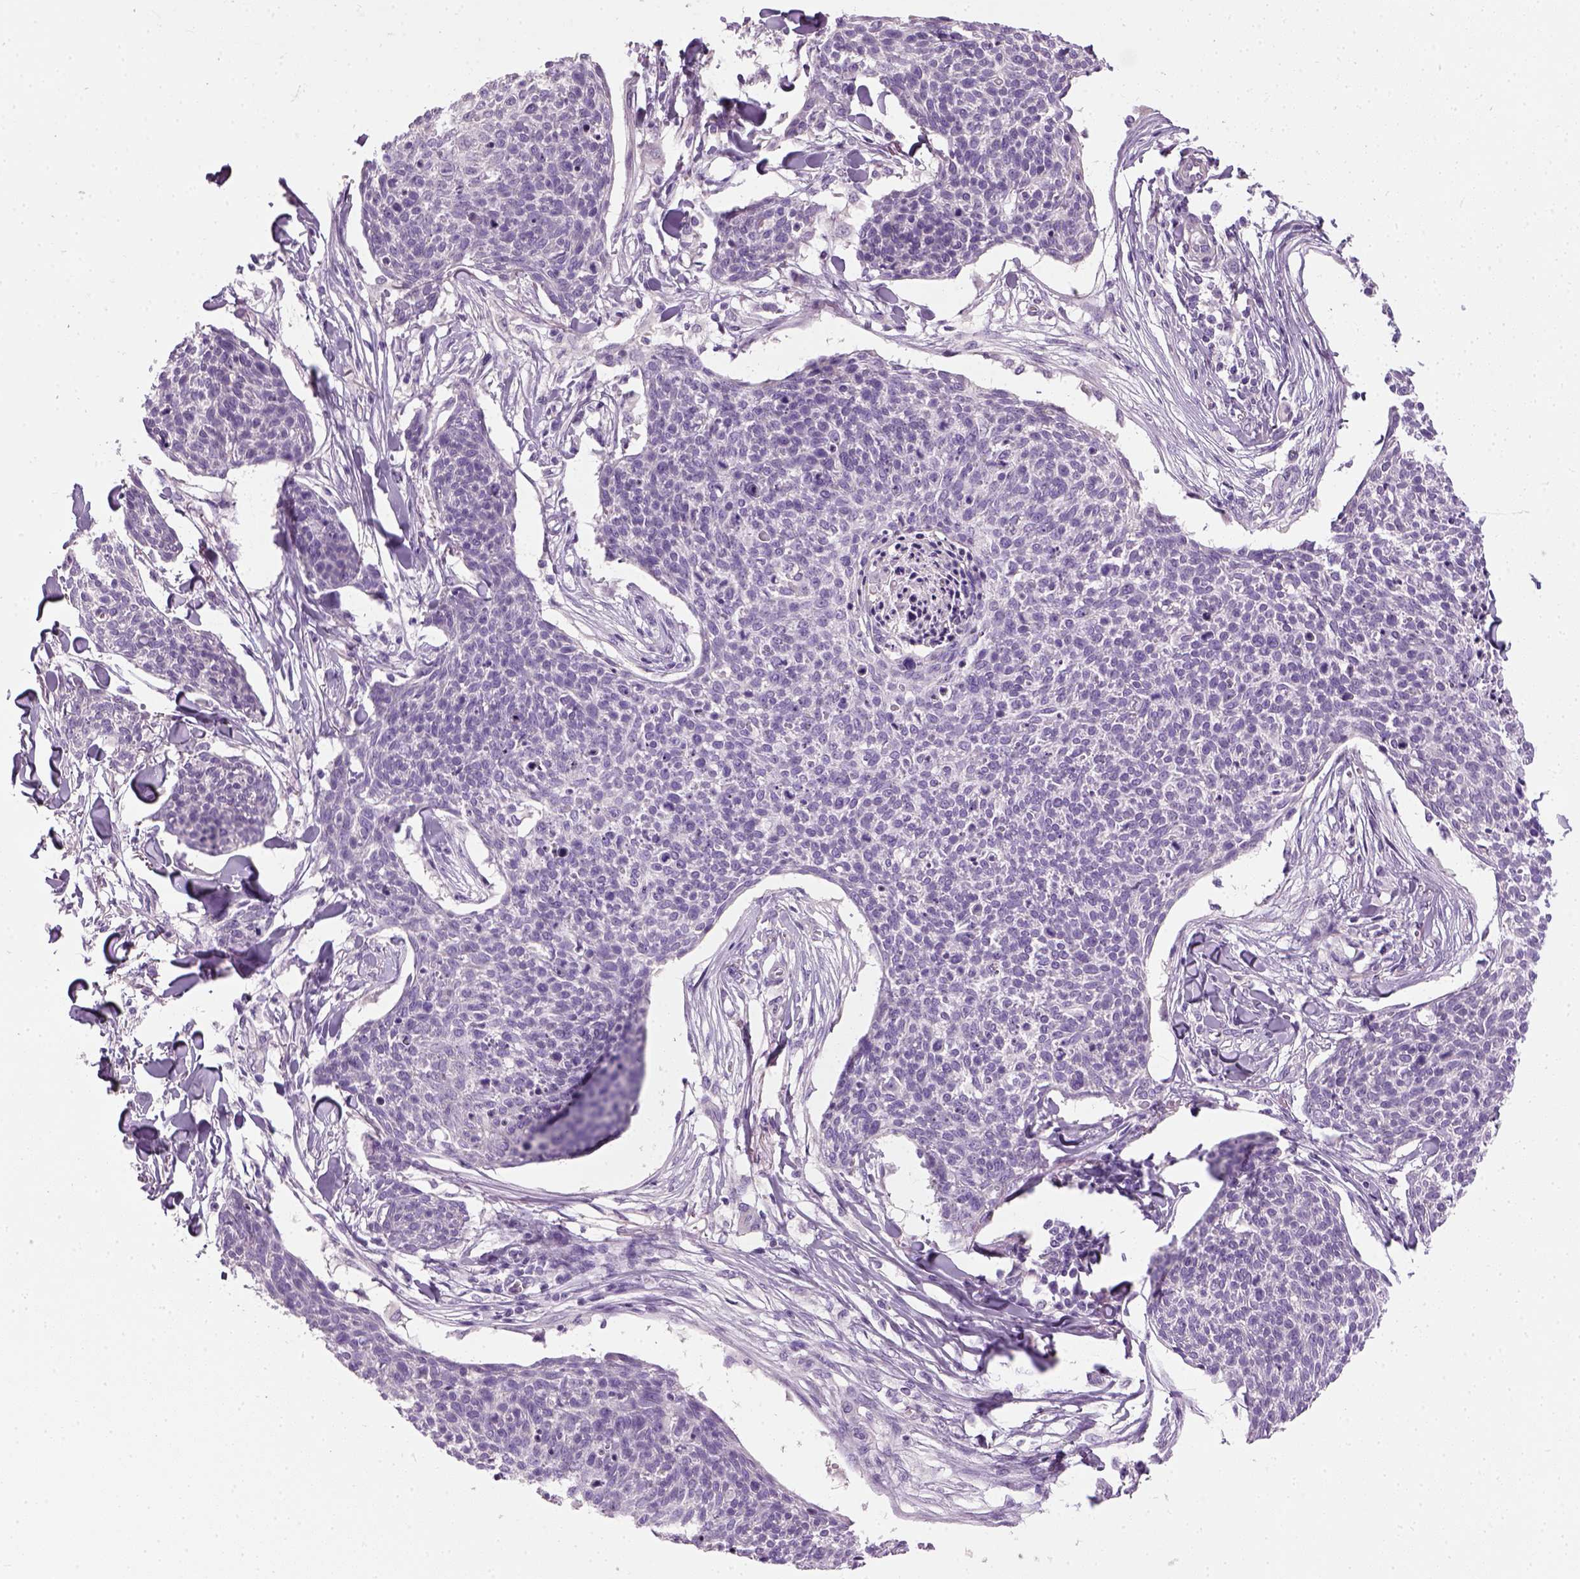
{"staining": {"intensity": "negative", "quantity": "none", "location": "none"}, "tissue": "skin cancer", "cell_type": "Tumor cells", "image_type": "cancer", "snomed": [{"axis": "morphology", "description": "Squamous cell carcinoma, NOS"}, {"axis": "topography", "description": "Skin"}, {"axis": "topography", "description": "Vulva"}], "caption": "The micrograph reveals no significant staining in tumor cells of skin cancer (squamous cell carcinoma). The staining was performed using DAB (3,3'-diaminobenzidine) to visualize the protein expression in brown, while the nuclei were stained in blue with hematoxylin (Magnification: 20x).", "gene": "ELOVL3", "patient": {"sex": "female", "age": 75}}